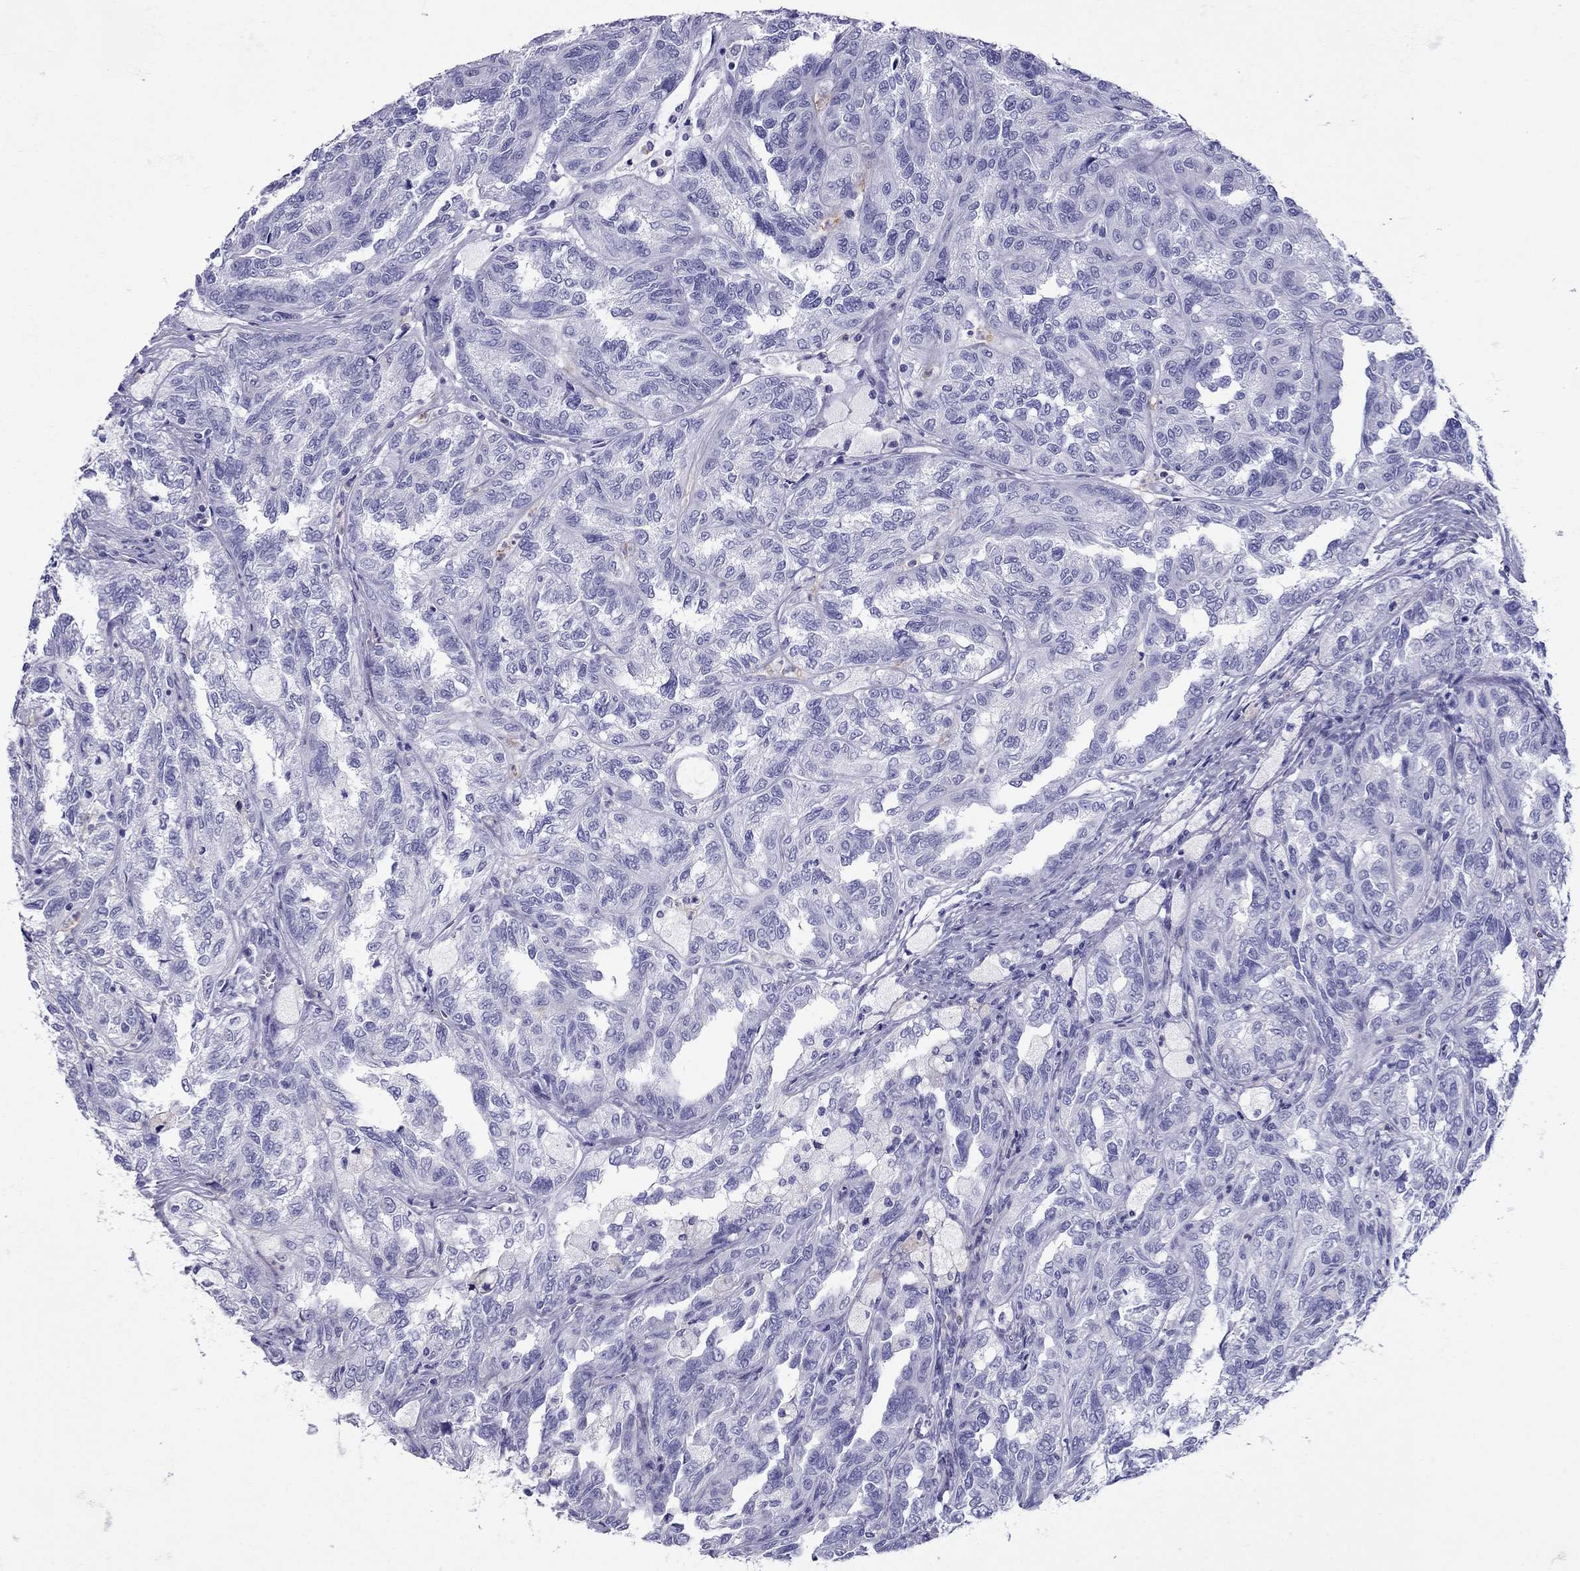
{"staining": {"intensity": "negative", "quantity": "none", "location": "none"}, "tissue": "renal cancer", "cell_type": "Tumor cells", "image_type": "cancer", "snomed": [{"axis": "morphology", "description": "Adenocarcinoma, NOS"}, {"axis": "topography", "description": "Kidney"}], "caption": "Tumor cells show no significant protein staining in renal cancer. (DAB (3,3'-diaminobenzidine) immunohistochemistry visualized using brightfield microscopy, high magnification).", "gene": "AVPR1B", "patient": {"sex": "male", "age": 79}}